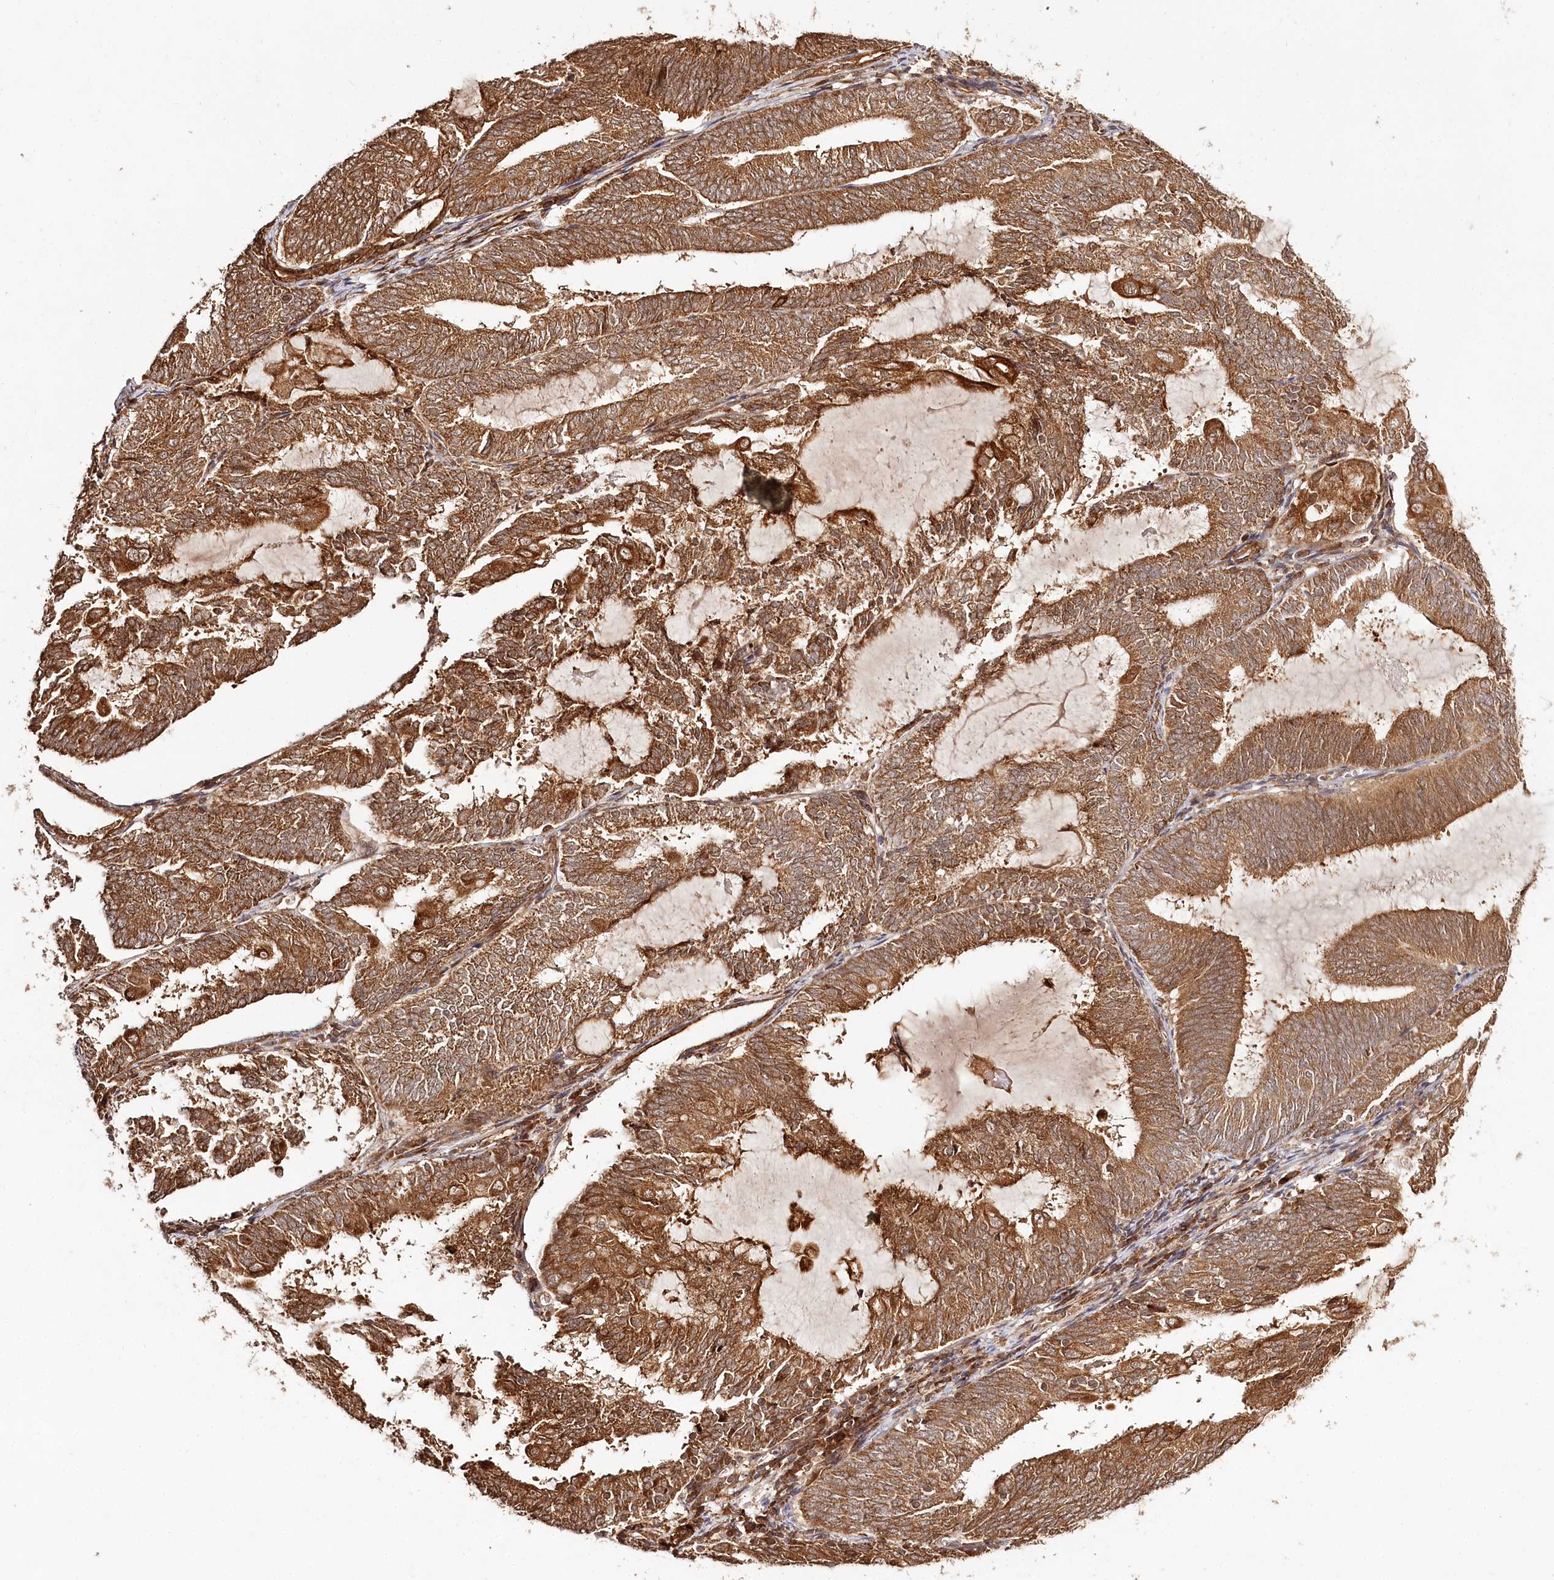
{"staining": {"intensity": "strong", "quantity": ">75%", "location": "cytoplasmic/membranous"}, "tissue": "endometrial cancer", "cell_type": "Tumor cells", "image_type": "cancer", "snomed": [{"axis": "morphology", "description": "Adenocarcinoma, NOS"}, {"axis": "topography", "description": "Endometrium"}], "caption": "Protein analysis of adenocarcinoma (endometrial) tissue shows strong cytoplasmic/membranous expression in approximately >75% of tumor cells. Immunohistochemistry stains the protein of interest in brown and the nuclei are stained blue.", "gene": "ULK2", "patient": {"sex": "female", "age": 81}}